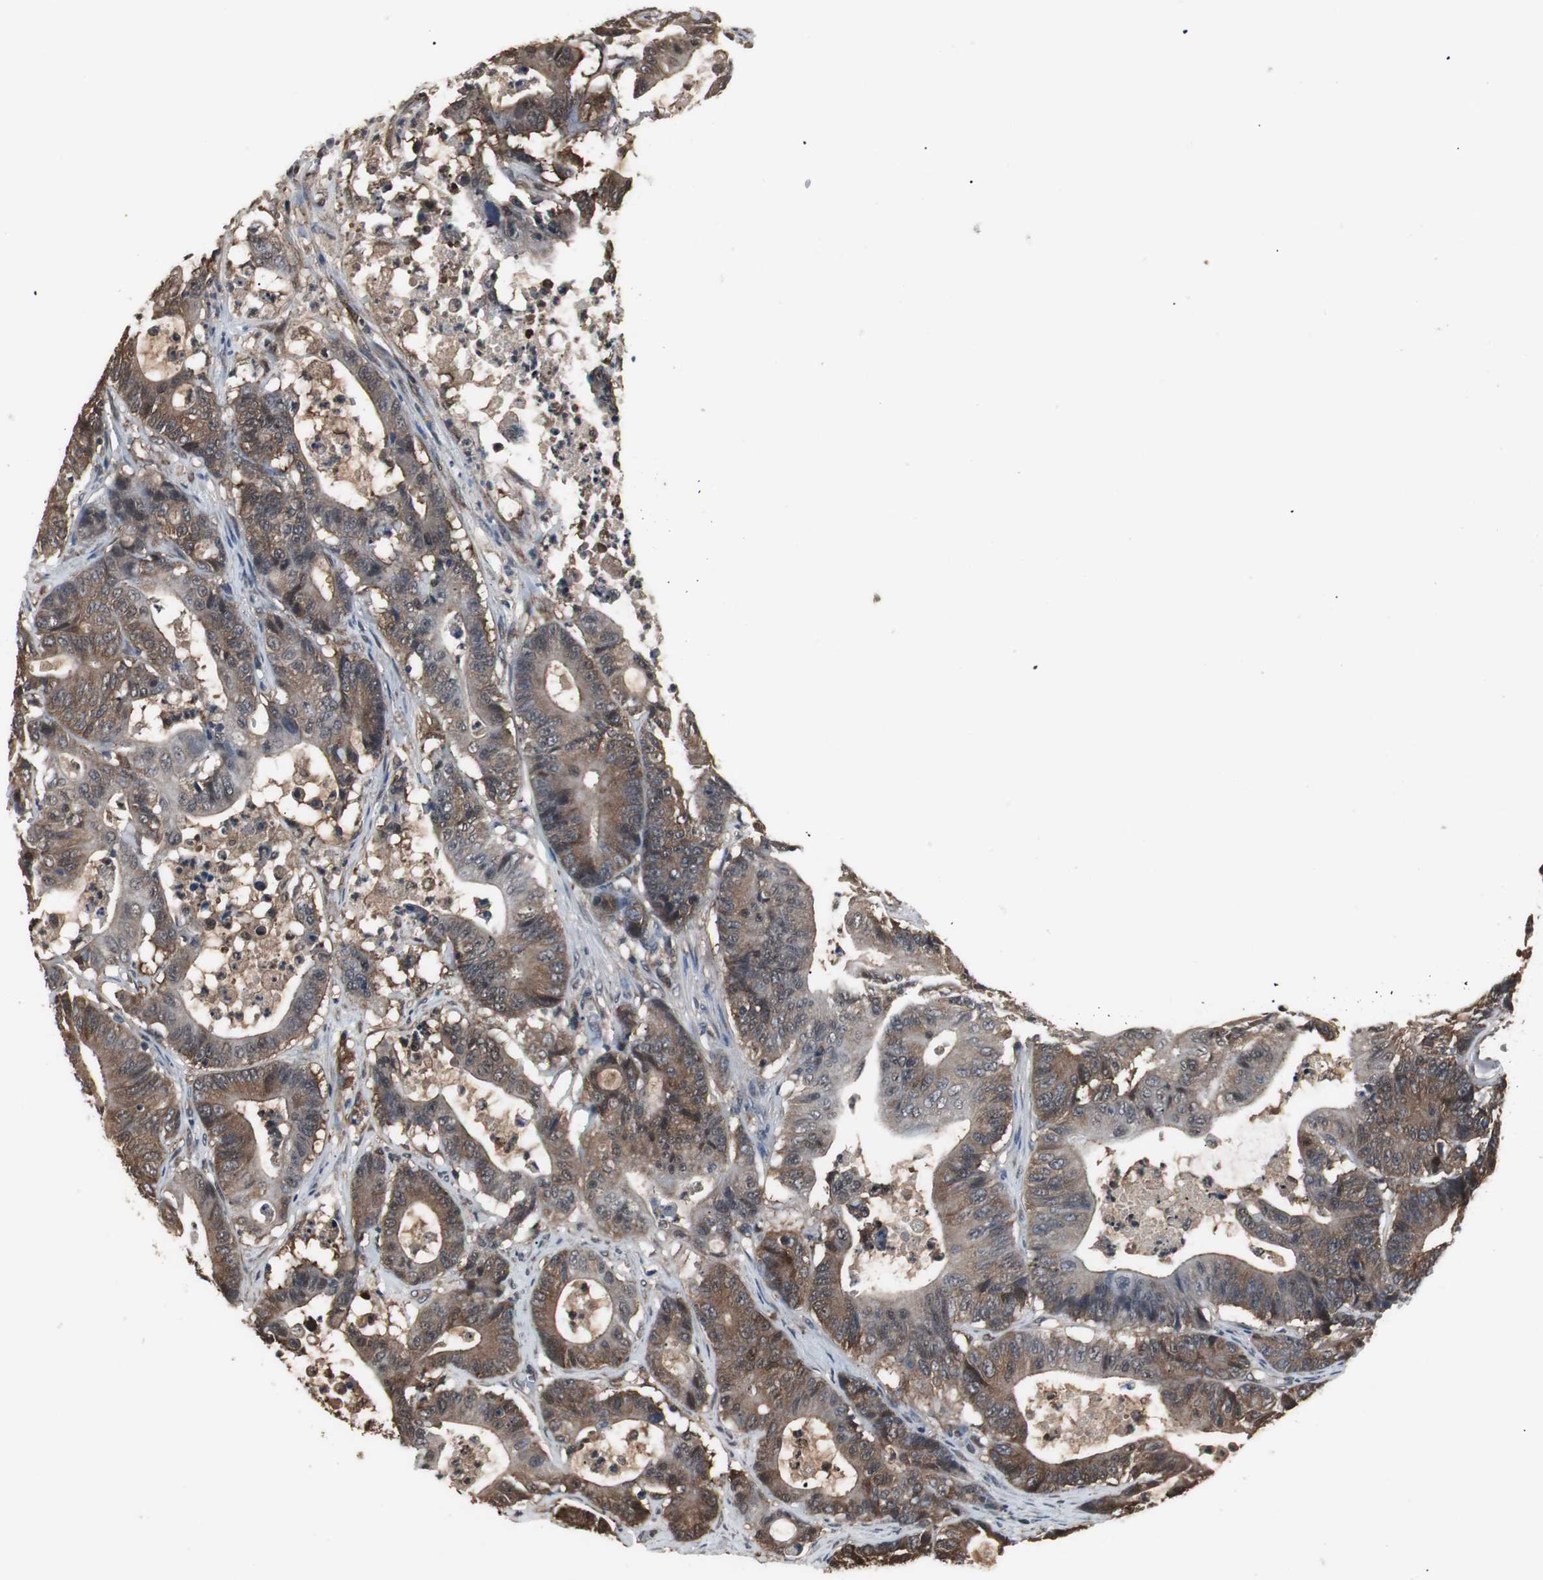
{"staining": {"intensity": "moderate", "quantity": ">75%", "location": "cytoplasmic/membranous"}, "tissue": "colorectal cancer", "cell_type": "Tumor cells", "image_type": "cancer", "snomed": [{"axis": "morphology", "description": "Adenocarcinoma, NOS"}, {"axis": "topography", "description": "Colon"}], "caption": "This is an image of immunohistochemistry staining of colorectal cancer, which shows moderate positivity in the cytoplasmic/membranous of tumor cells.", "gene": "ZSCAN22", "patient": {"sex": "female", "age": 84}}